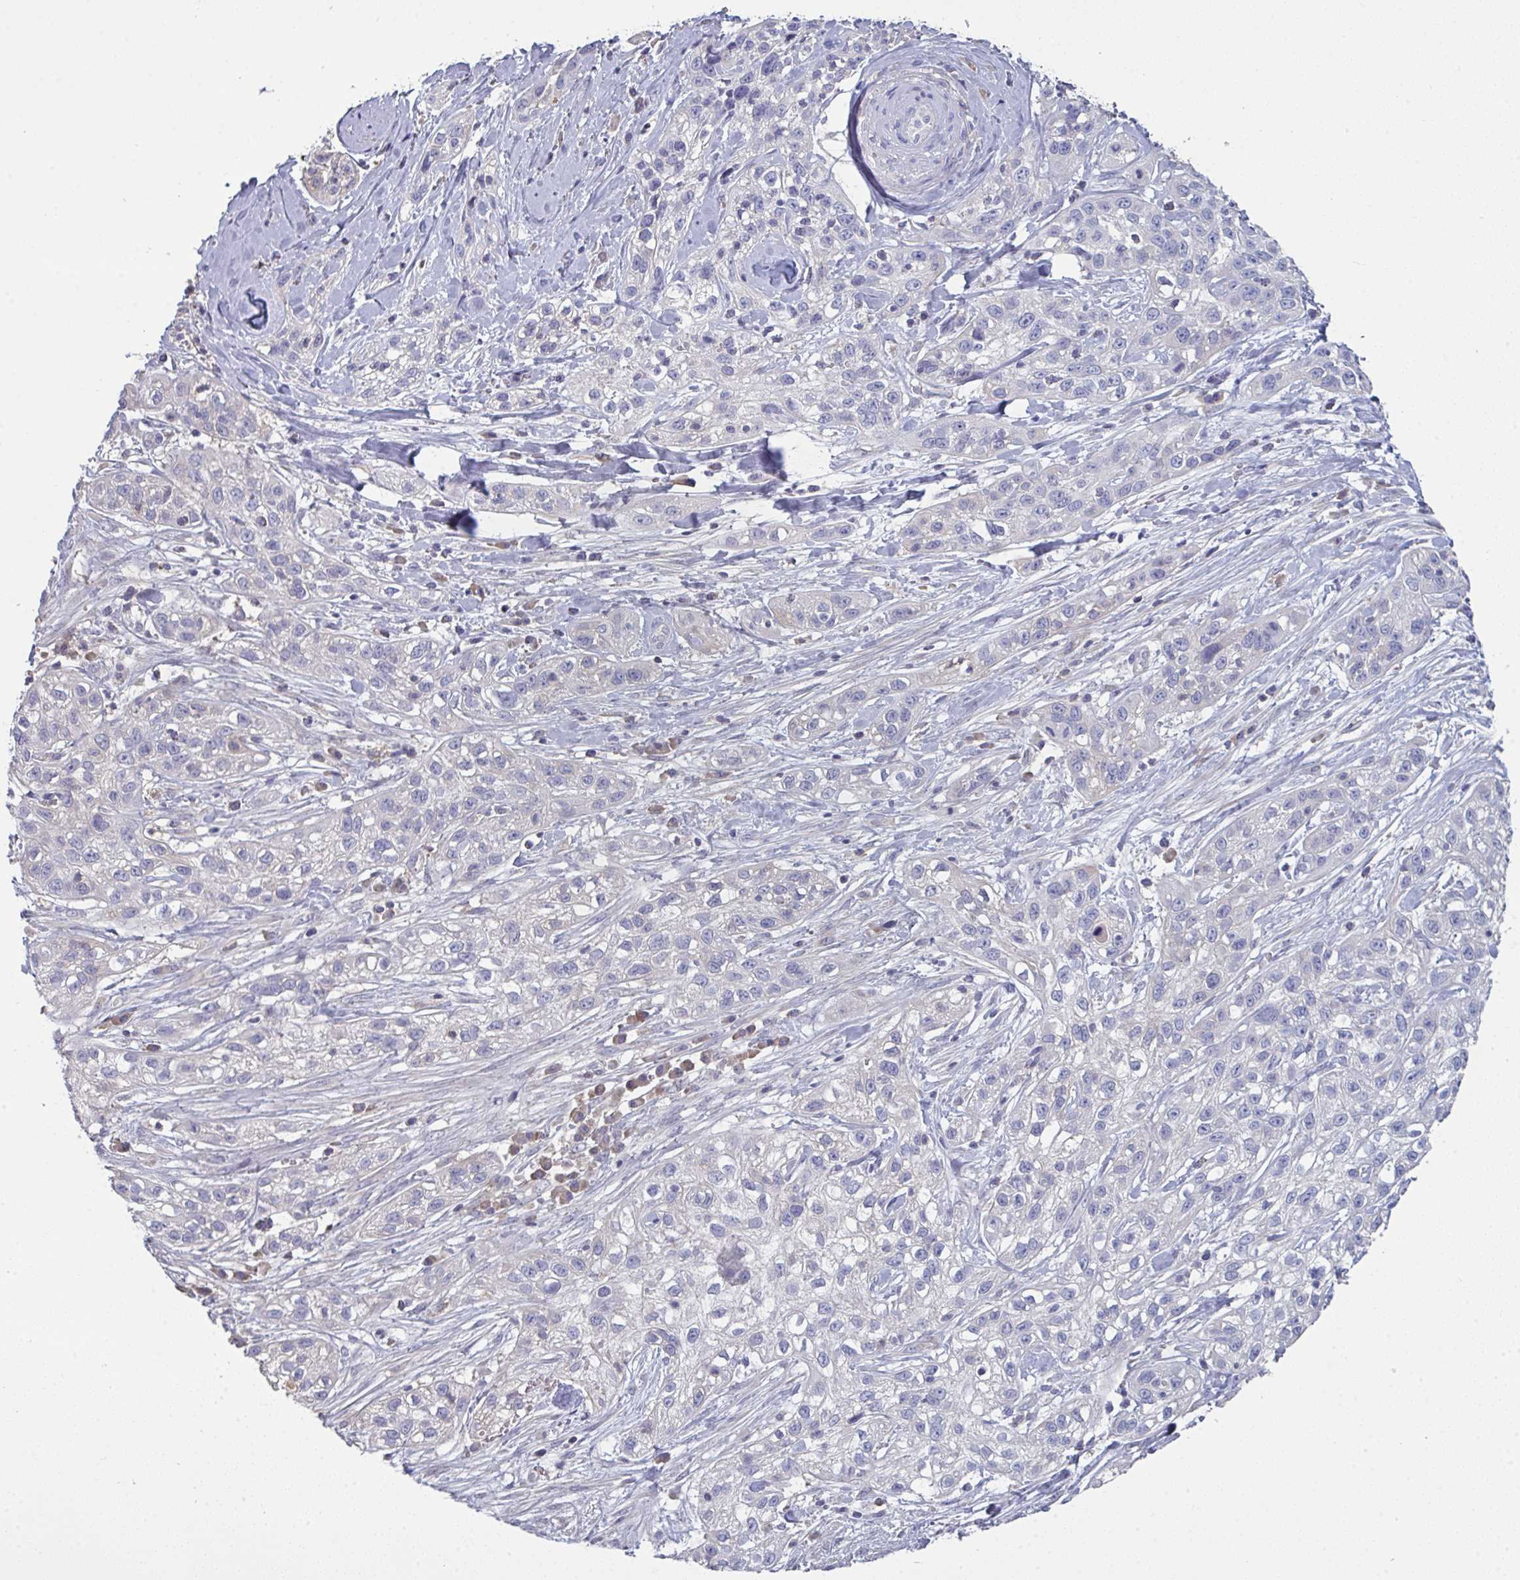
{"staining": {"intensity": "negative", "quantity": "none", "location": "none"}, "tissue": "skin cancer", "cell_type": "Tumor cells", "image_type": "cancer", "snomed": [{"axis": "morphology", "description": "Squamous cell carcinoma, NOS"}, {"axis": "topography", "description": "Skin"}], "caption": "The micrograph demonstrates no staining of tumor cells in squamous cell carcinoma (skin).", "gene": "HGFAC", "patient": {"sex": "male", "age": 82}}